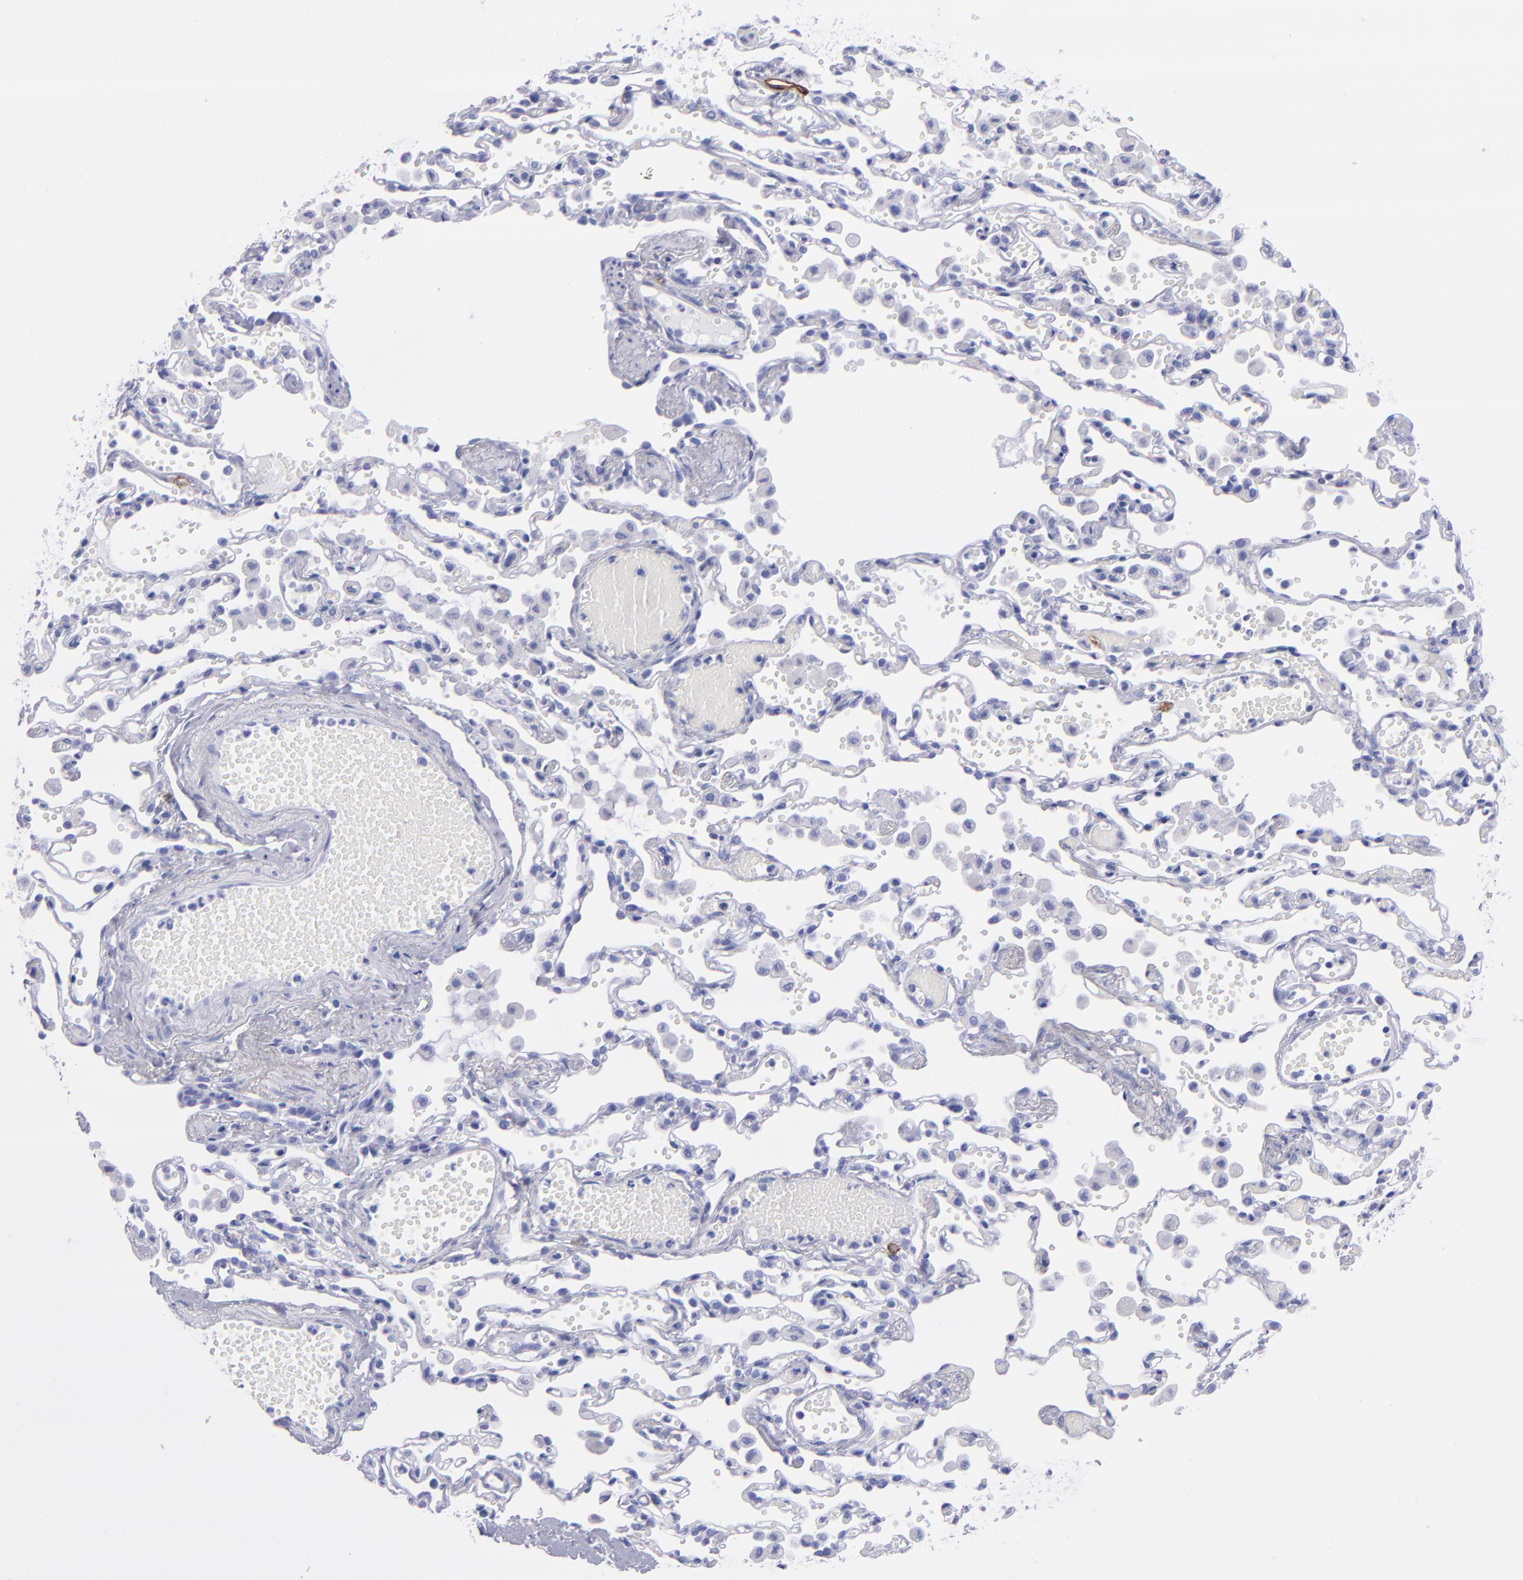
{"staining": {"intensity": "negative", "quantity": "none", "location": "none"}, "tissue": "bronchus", "cell_type": "Respiratory epithelial cells", "image_type": "normal", "snomed": [{"axis": "morphology", "description": "Normal tissue, NOS"}, {"axis": "topography", "description": "Cartilage tissue"}, {"axis": "topography", "description": "Bronchus"}, {"axis": "topography", "description": "Lung"}, {"axis": "topography", "description": "Peripheral nerve tissue"}], "caption": "Respiratory epithelial cells show no significant staining in unremarkable bronchus. Brightfield microscopy of immunohistochemistry (IHC) stained with DAB (3,3'-diaminobenzidine) (brown) and hematoxylin (blue), captured at high magnification.", "gene": "CD38", "patient": {"sex": "female", "age": 49}}